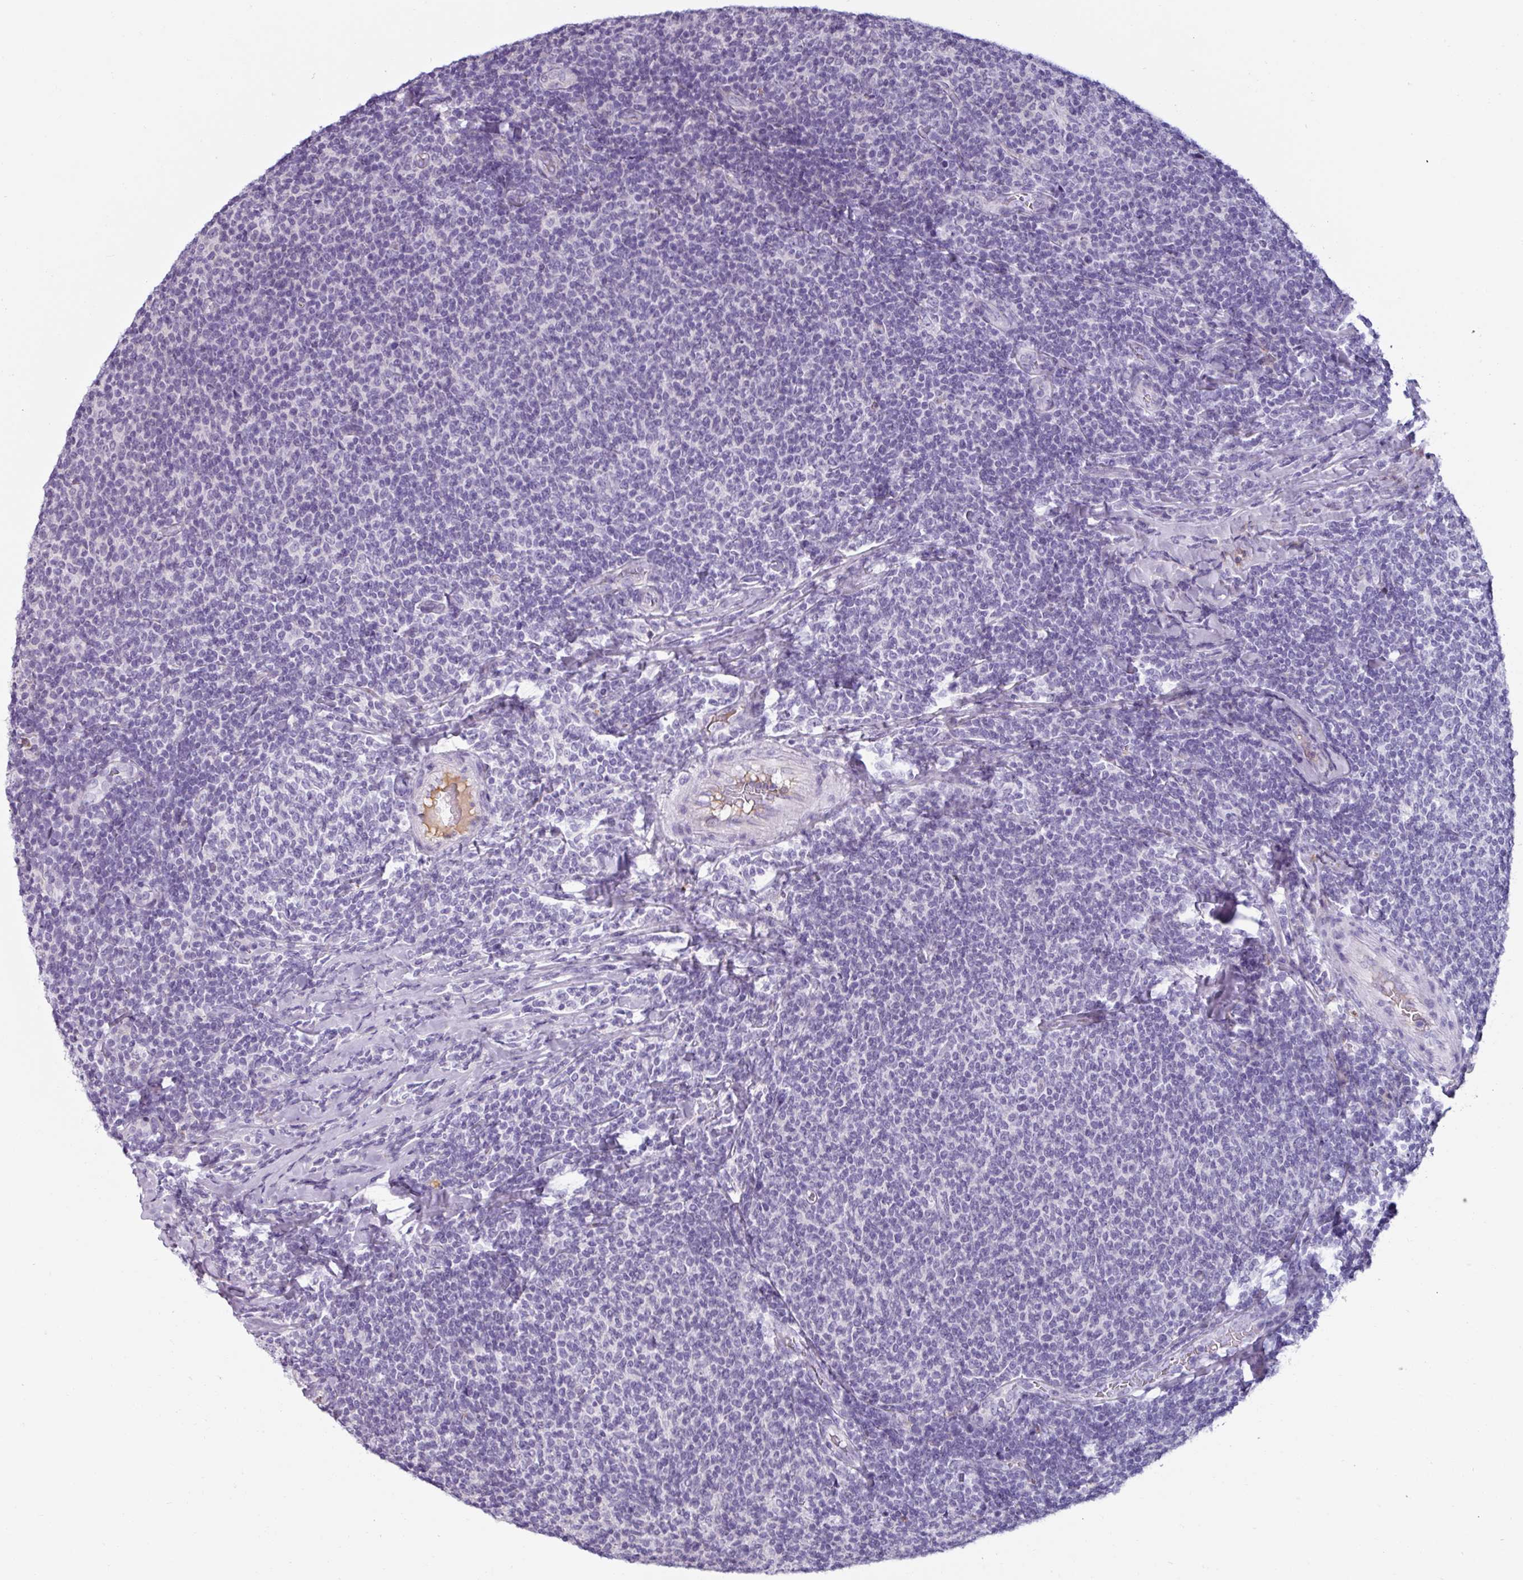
{"staining": {"intensity": "negative", "quantity": "none", "location": "none"}, "tissue": "lymphoma", "cell_type": "Tumor cells", "image_type": "cancer", "snomed": [{"axis": "morphology", "description": "Malignant lymphoma, non-Hodgkin's type, Low grade"}, {"axis": "topography", "description": "Lymph node"}], "caption": "A photomicrograph of human lymphoma is negative for staining in tumor cells. The staining is performed using DAB (3,3'-diaminobenzidine) brown chromogen with nuclei counter-stained in using hematoxylin.", "gene": "SPESP1", "patient": {"sex": "male", "age": 52}}